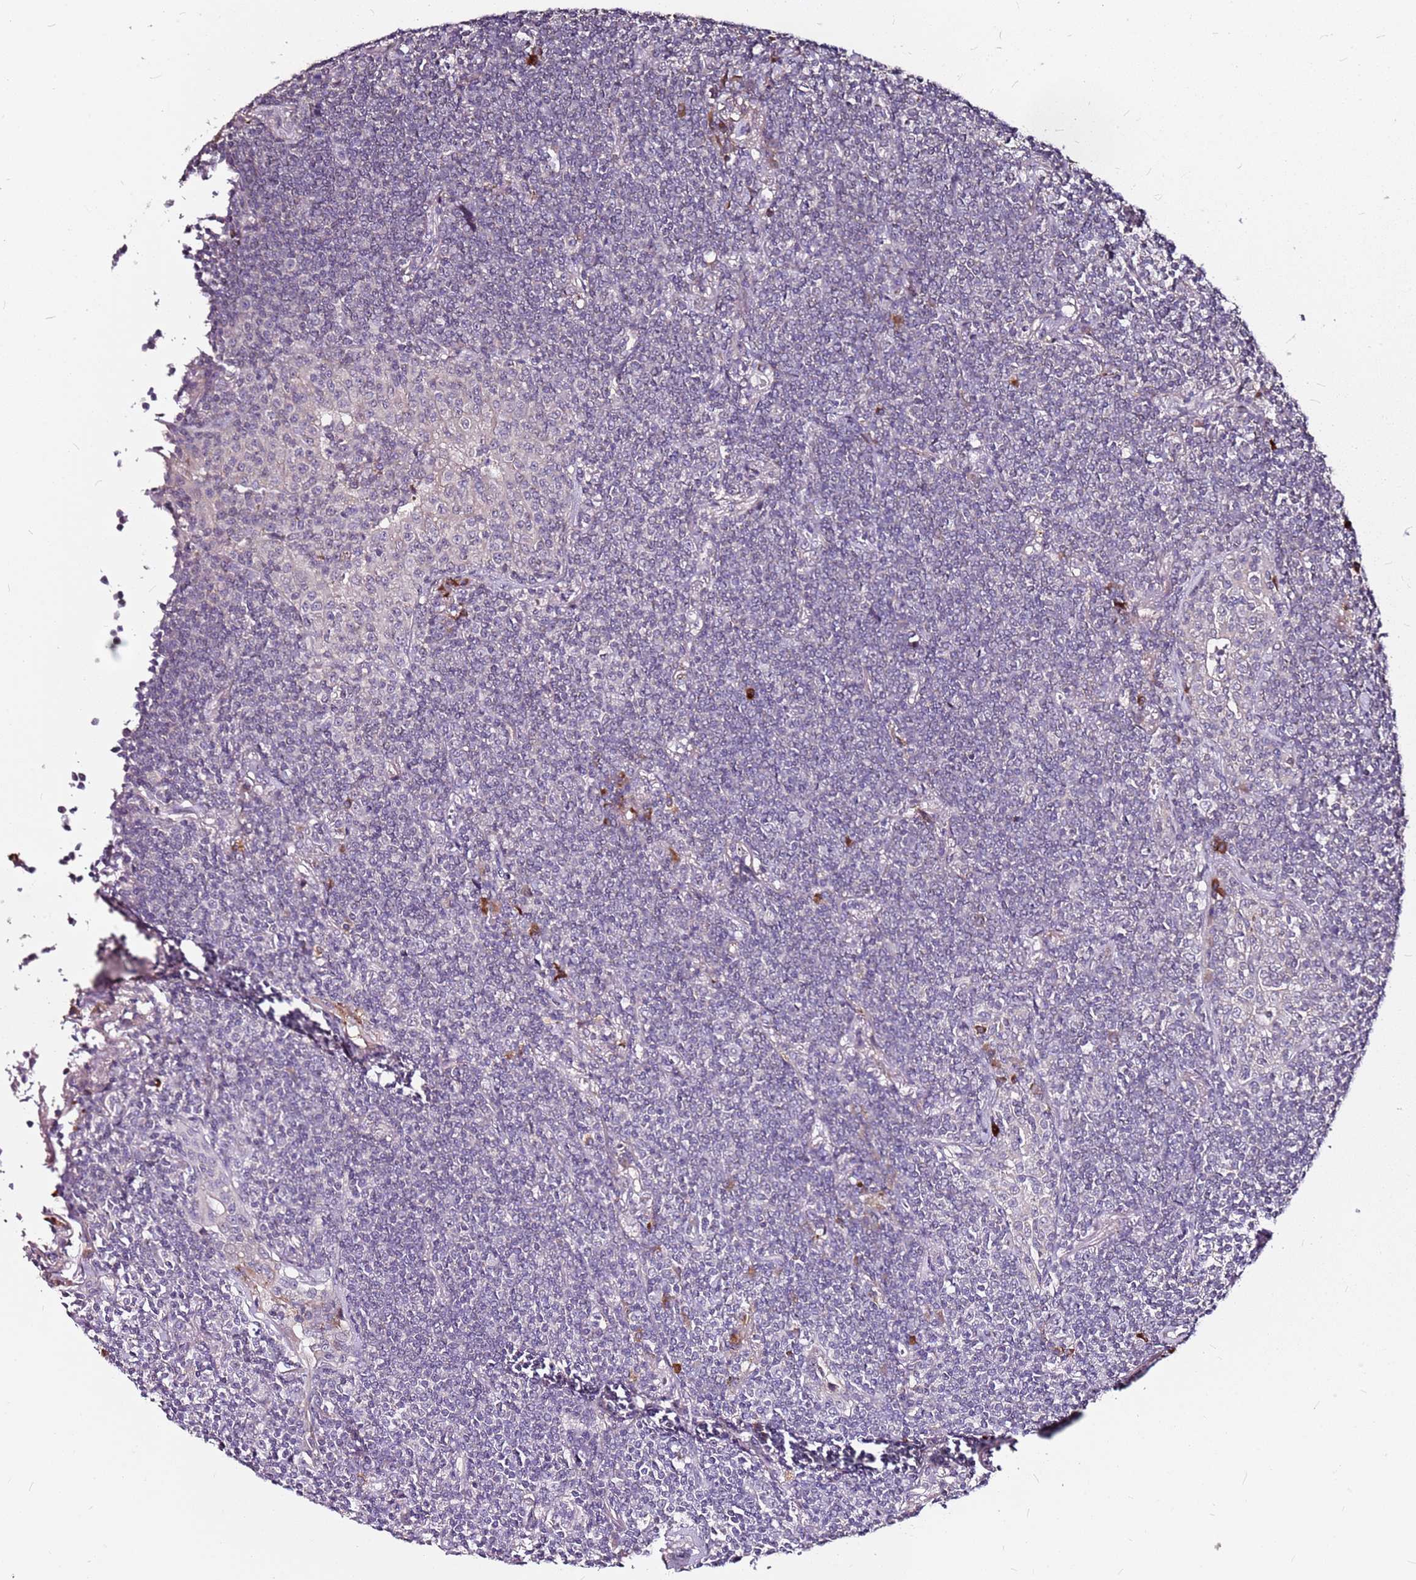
{"staining": {"intensity": "negative", "quantity": "none", "location": "none"}, "tissue": "lymphoma", "cell_type": "Tumor cells", "image_type": "cancer", "snomed": [{"axis": "morphology", "description": "Malignant lymphoma, non-Hodgkin's type, Low grade"}, {"axis": "topography", "description": "Lung"}], "caption": "IHC photomicrograph of malignant lymphoma, non-Hodgkin's type (low-grade) stained for a protein (brown), which demonstrates no positivity in tumor cells.", "gene": "DCDC2C", "patient": {"sex": "female", "age": 71}}